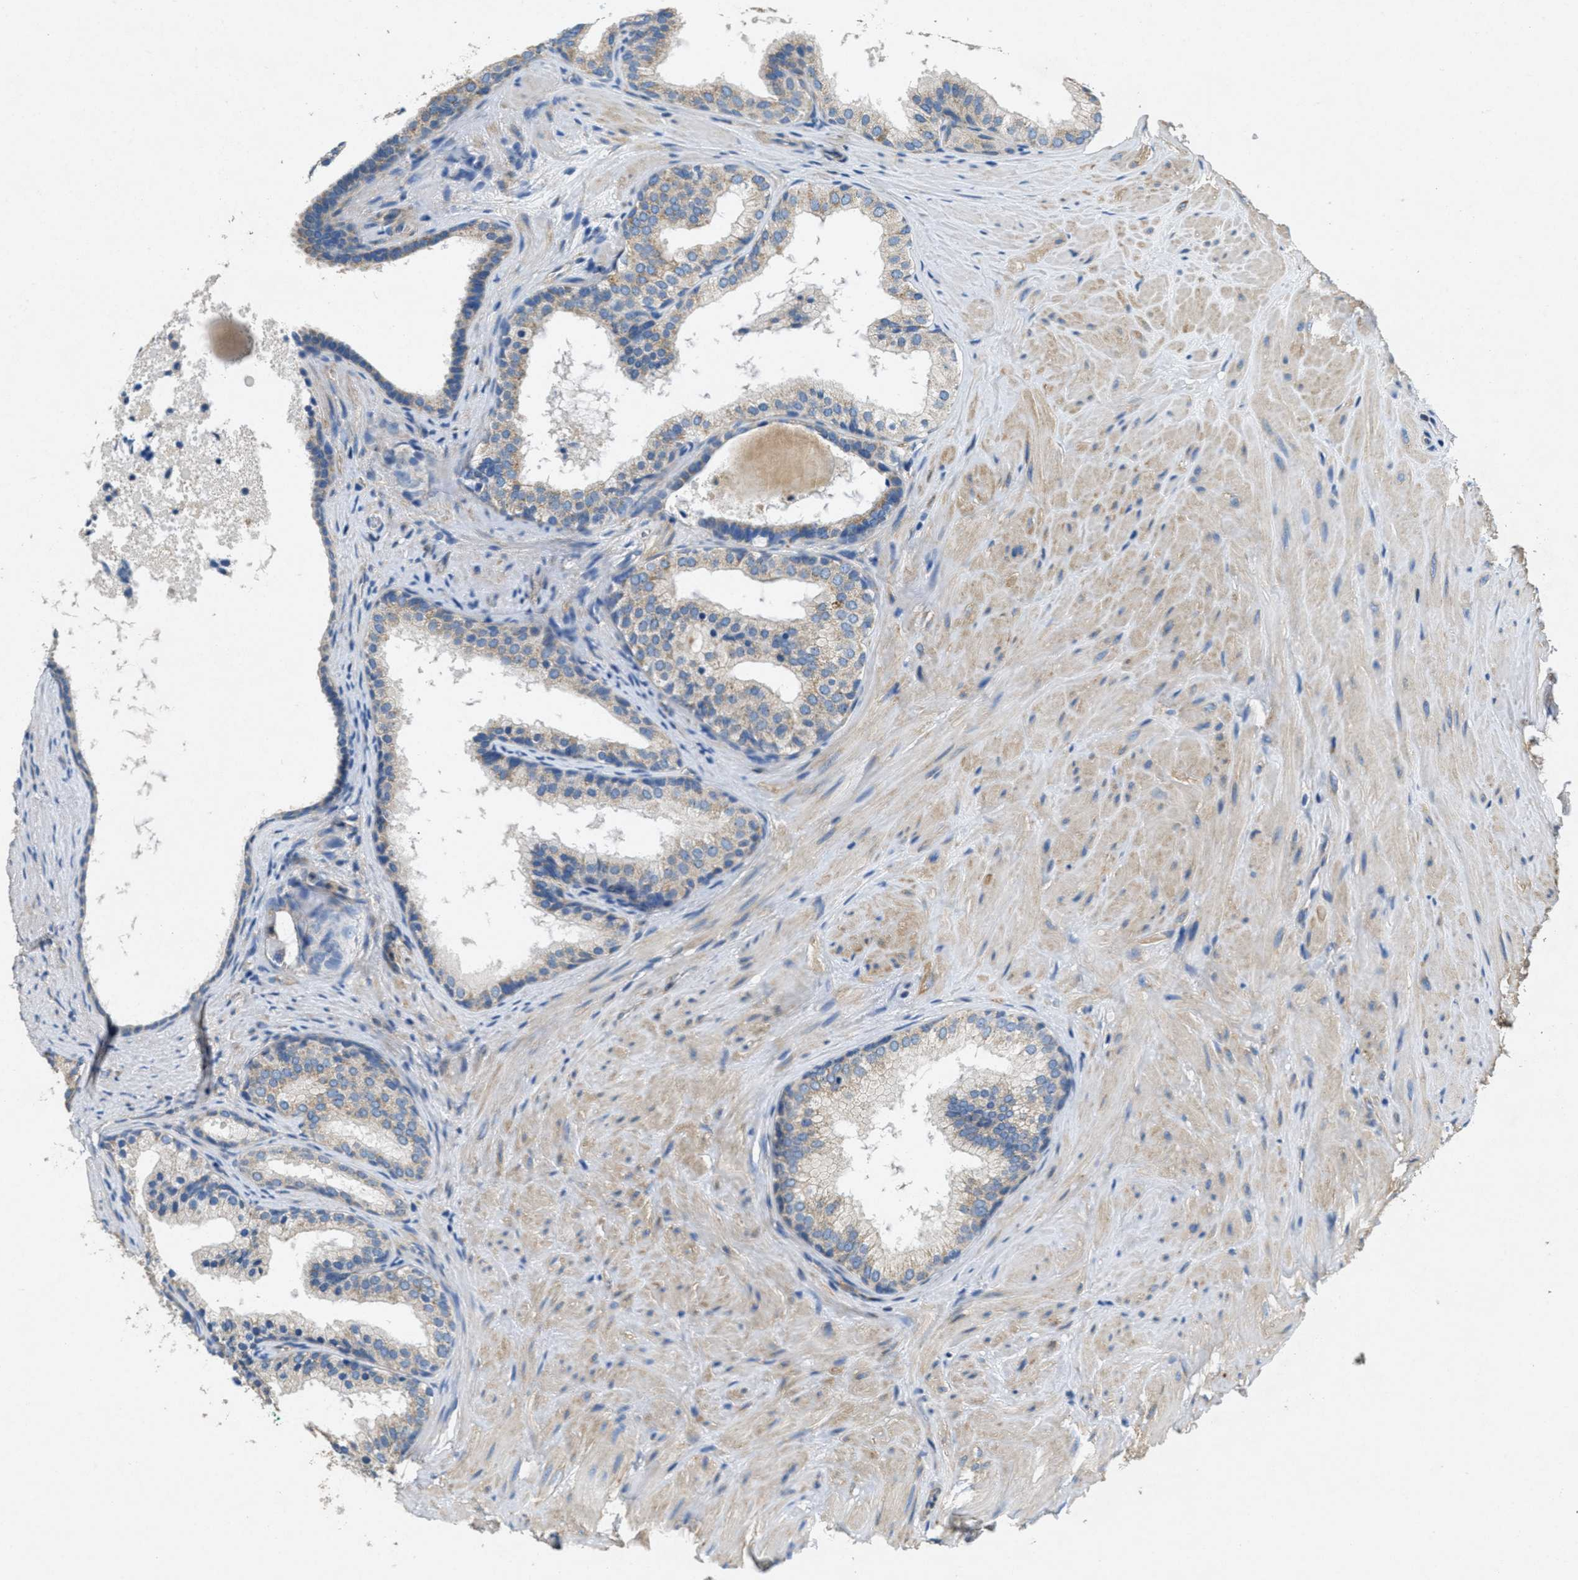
{"staining": {"intensity": "weak", "quantity": "<25%", "location": "cytoplasmic/membranous"}, "tissue": "prostate cancer", "cell_type": "Tumor cells", "image_type": "cancer", "snomed": [{"axis": "morphology", "description": "Adenocarcinoma, Low grade"}, {"axis": "topography", "description": "Prostate"}], "caption": "IHC image of neoplastic tissue: prostate cancer stained with DAB (3,3'-diaminobenzidine) reveals no significant protein positivity in tumor cells. Brightfield microscopy of immunohistochemistry stained with DAB (3,3'-diaminobenzidine) (brown) and hematoxylin (blue), captured at high magnification.", "gene": "TOMM70", "patient": {"sex": "male", "age": 69}}